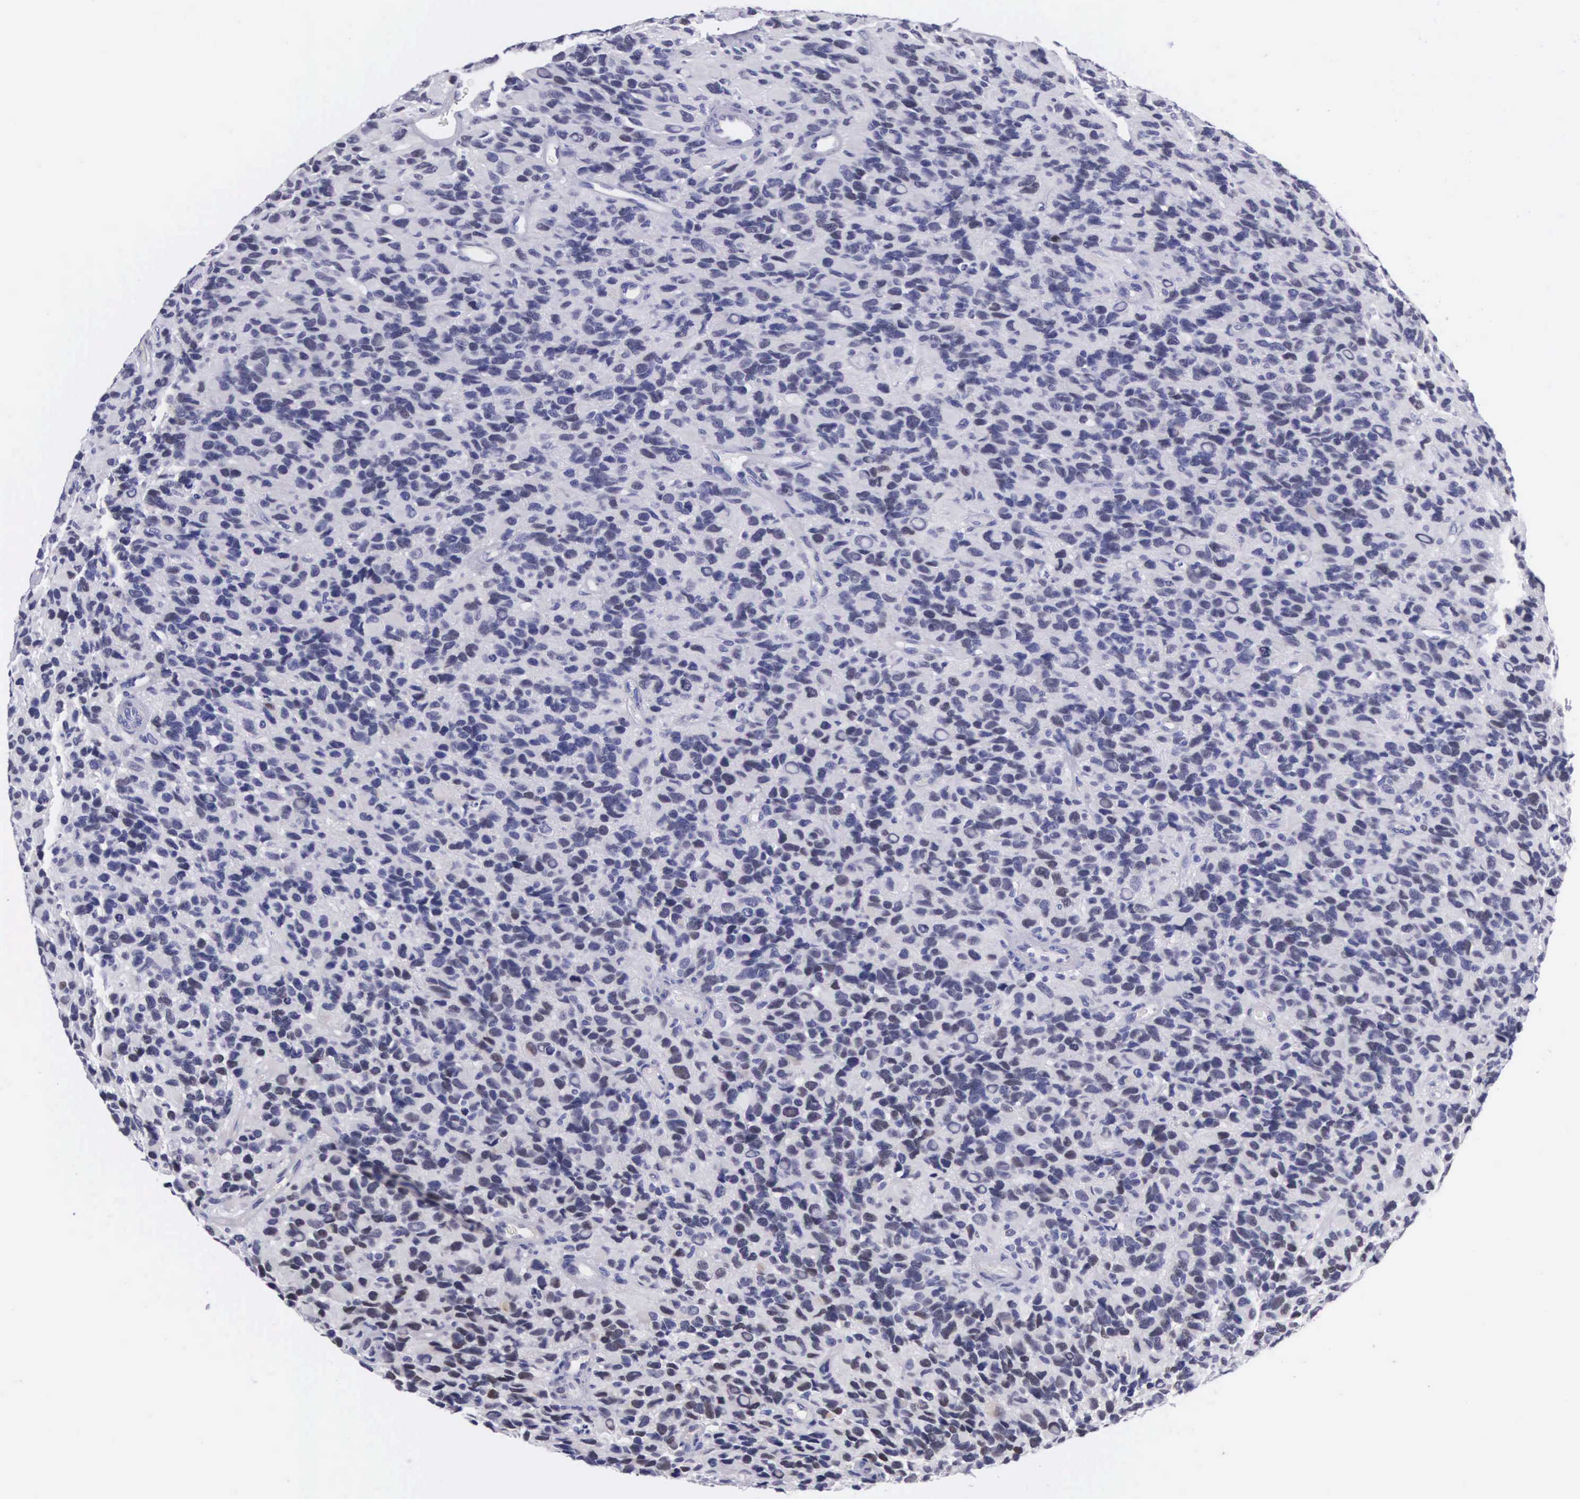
{"staining": {"intensity": "negative", "quantity": "none", "location": "none"}, "tissue": "glioma", "cell_type": "Tumor cells", "image_type": "cancer", "snomed": [{"axis": "morphology", "description": "Glioma, malignant, High grade"}, {"axis": "topography", "description": "Brain"}], "caption": "This is a histopathology image of immunohistochemistry staining of glioma, which shows no staining in tumor cells.", "gene": "SOX11", "patient": {"sex": "male", "age": 77}}